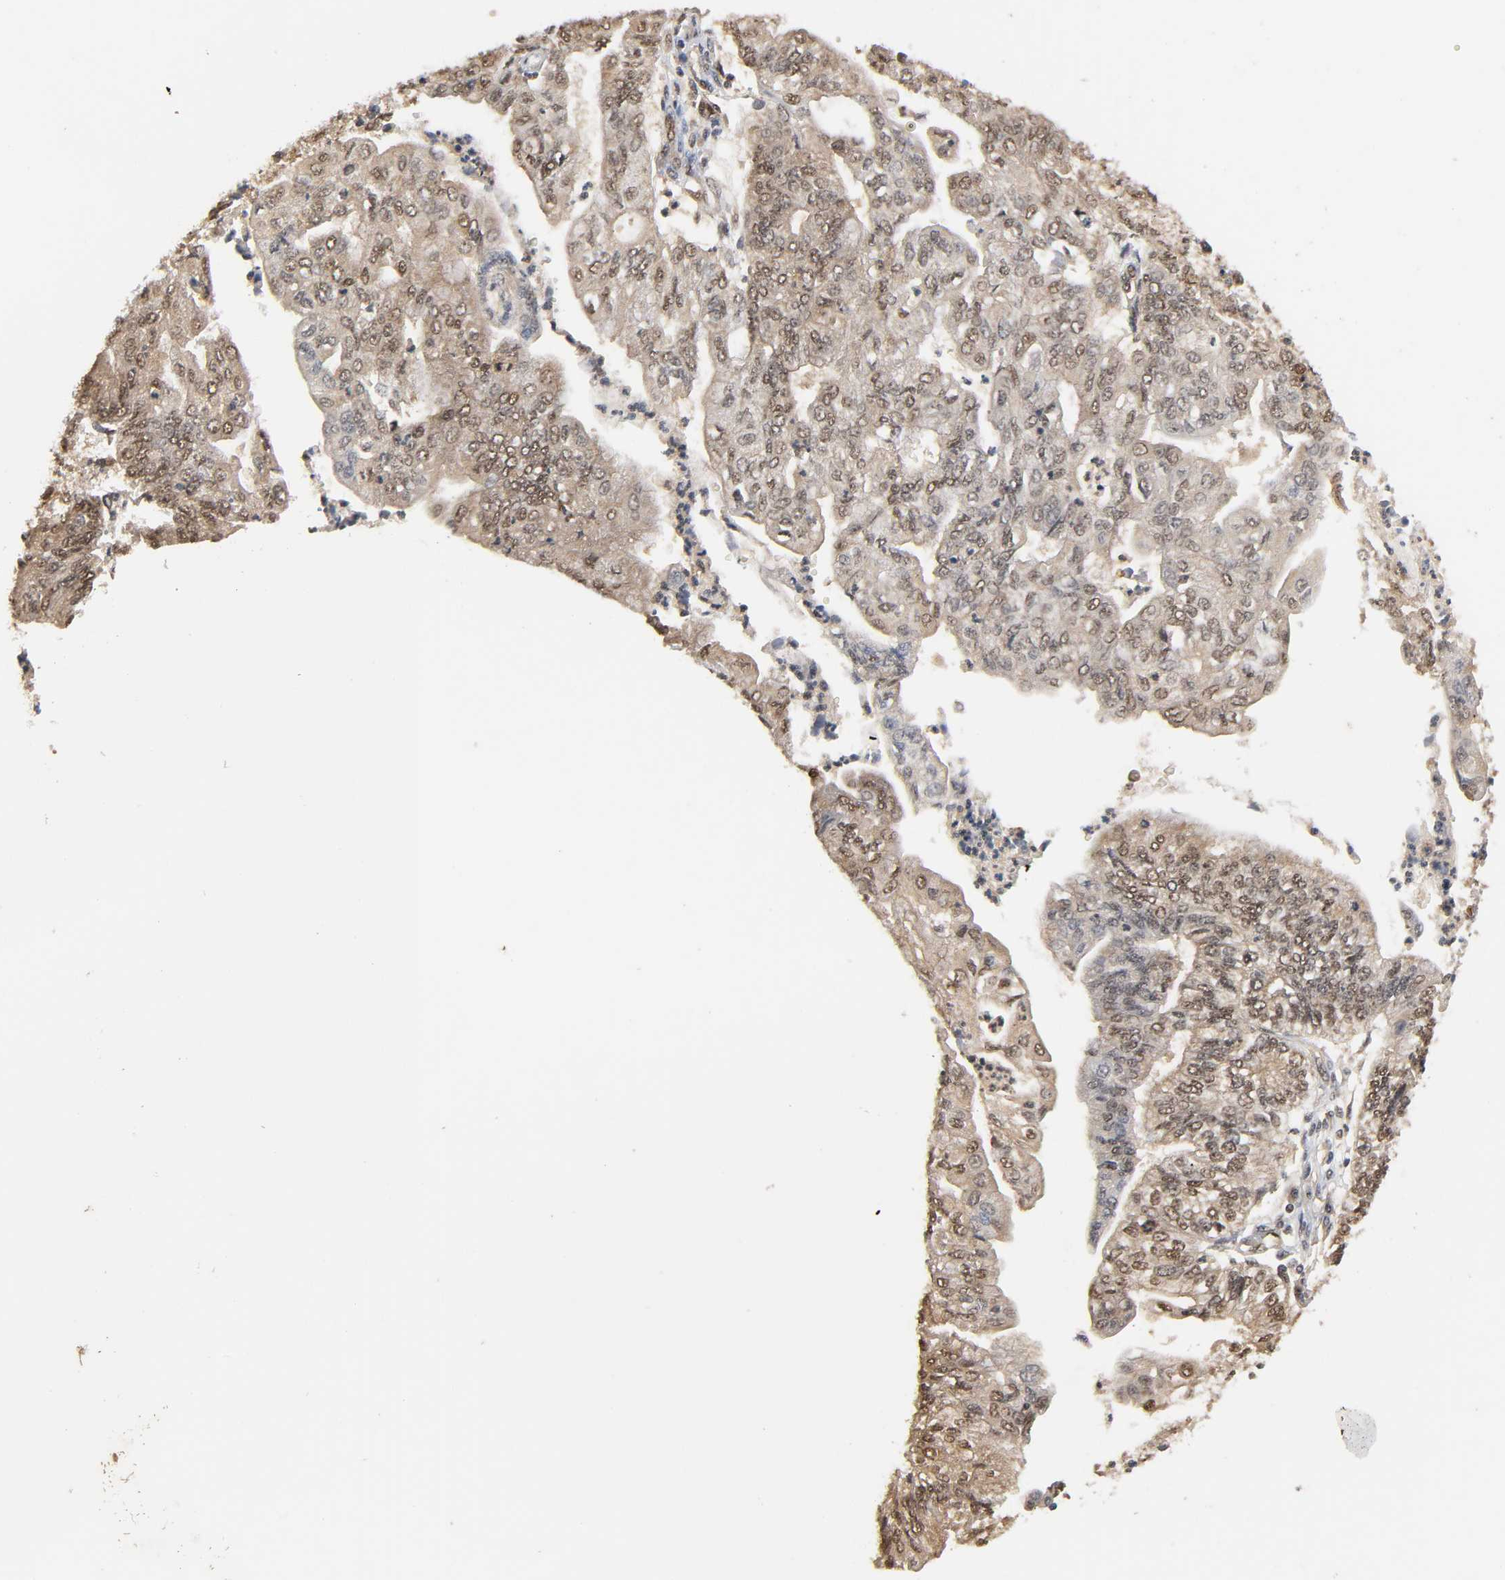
{"staining": {"intensity": "moderate", "quantity": "25%-75%", "location": "nuclear"}, "tissue": "endometrial cancer", "cell_type": "Tumor cells", "image_type": "cancer", "snomed": [{"axis": "morphology", "description": "Adenocarcinoma, NOS"}, {"axis": "topography", "description": "Endometrium"}], "caption": "Immunohistochemical staining of endometrial cancer reveals medium levels of moderate nuclear expression in about 25%-75% of tumor cells.", "gene": "UBC", "patient": {"sex": "female", "age": 59}}